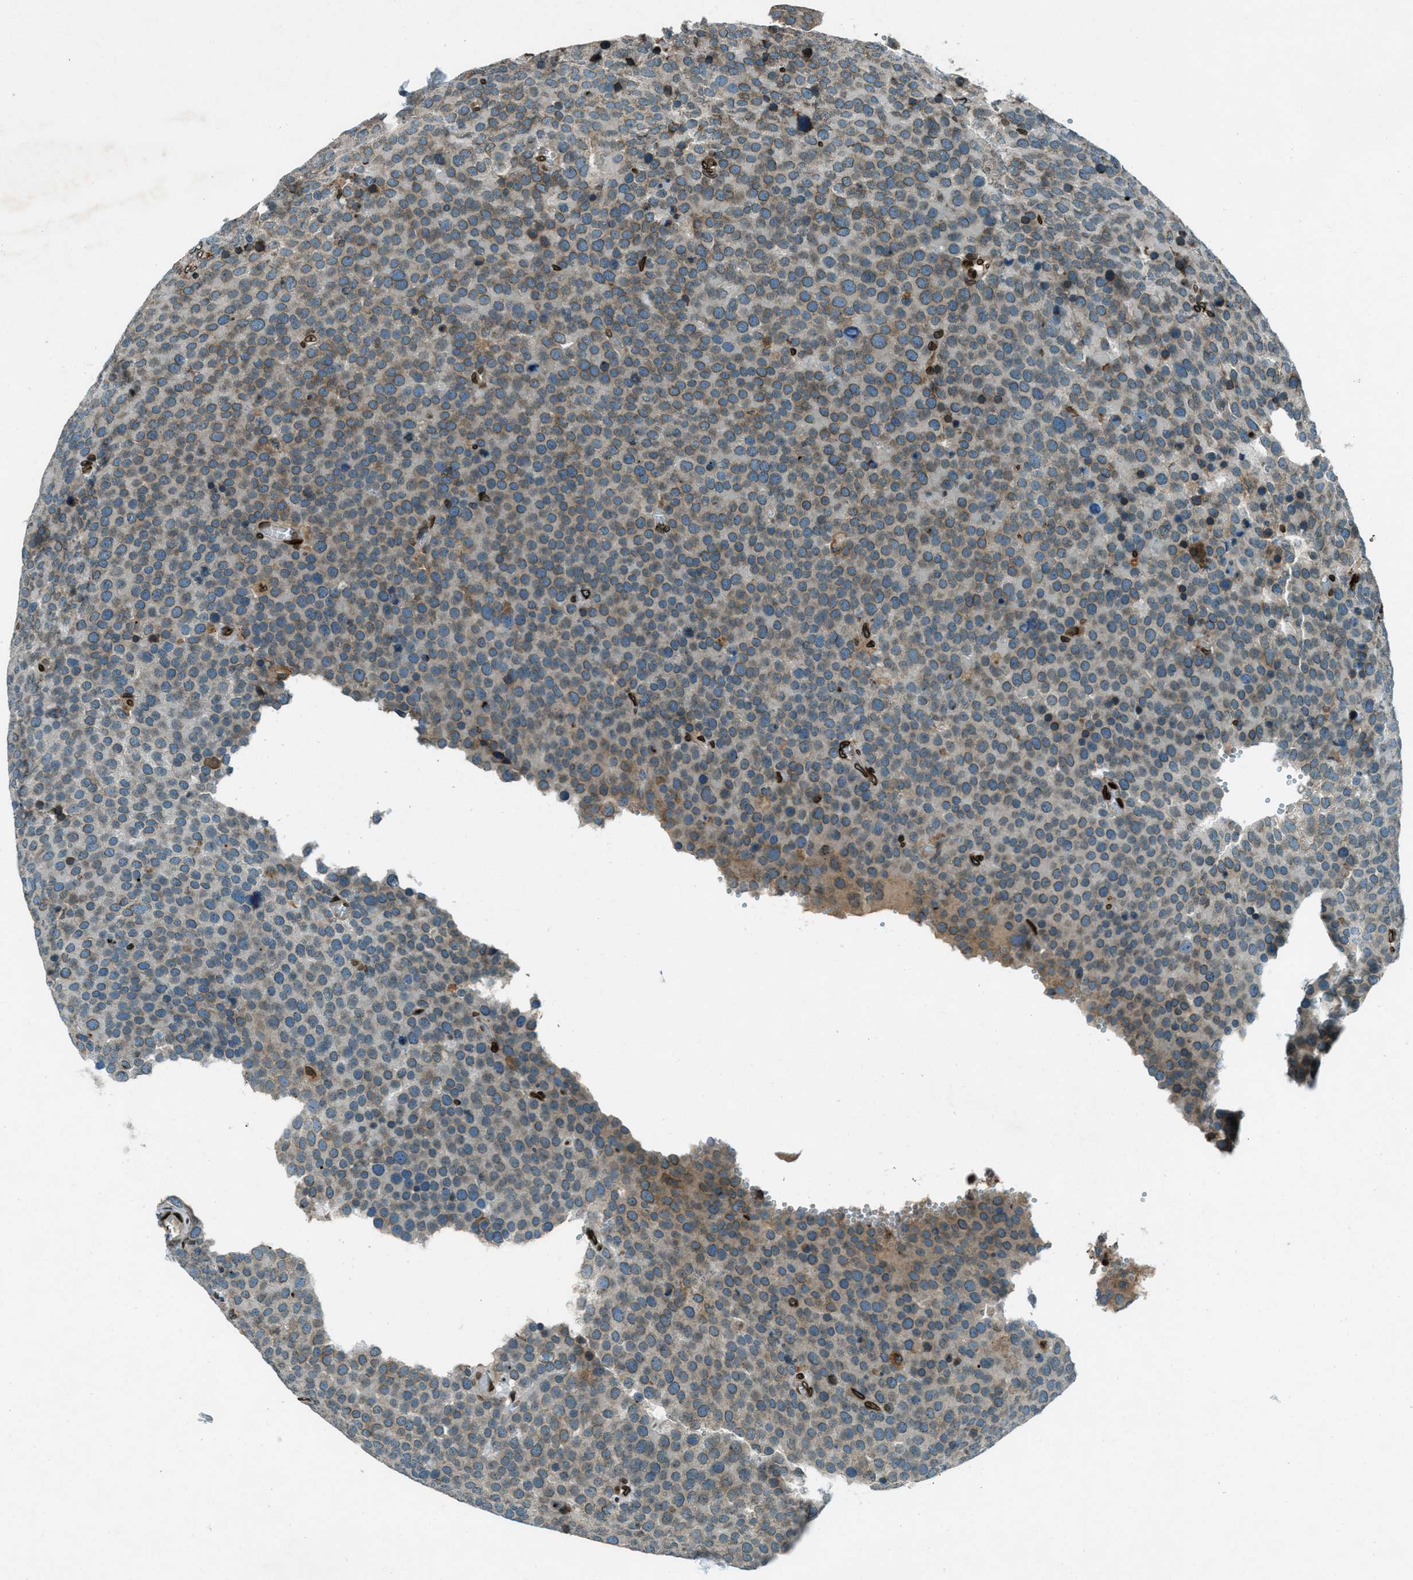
{"staining": {"intensity": "moderate", "quantity": "25%-75%", "location": "cytoplasmic/membranous,nuclear"}, "tissue": "testis cancer", "cell_type": "Tumor cells", "image_type": "cancer", "snomed": [{"axis": "morphology", "description": "Normal tissue, NOS"}, {"axis": "morphology", "description": "Seminoma, NOS"}, {"axis": "topography", "description": "Testis"}], "caption": "High-power microscopy captured an immunohistochemistry (IHC) image of testis seminoma, revealing moderate cytoplasmic/membranous and nuclear expression in approximately 25%-75% of tumor cells. The staining was performed using DAB (3,3'-diaminobenzidine) to visualize the protein expression in brown, while the nuclei were stained in blue with hematoxylin (Magnification: 20x).", "gene": "LEMD2", "patient": {"sex": "male", "age": 71}}